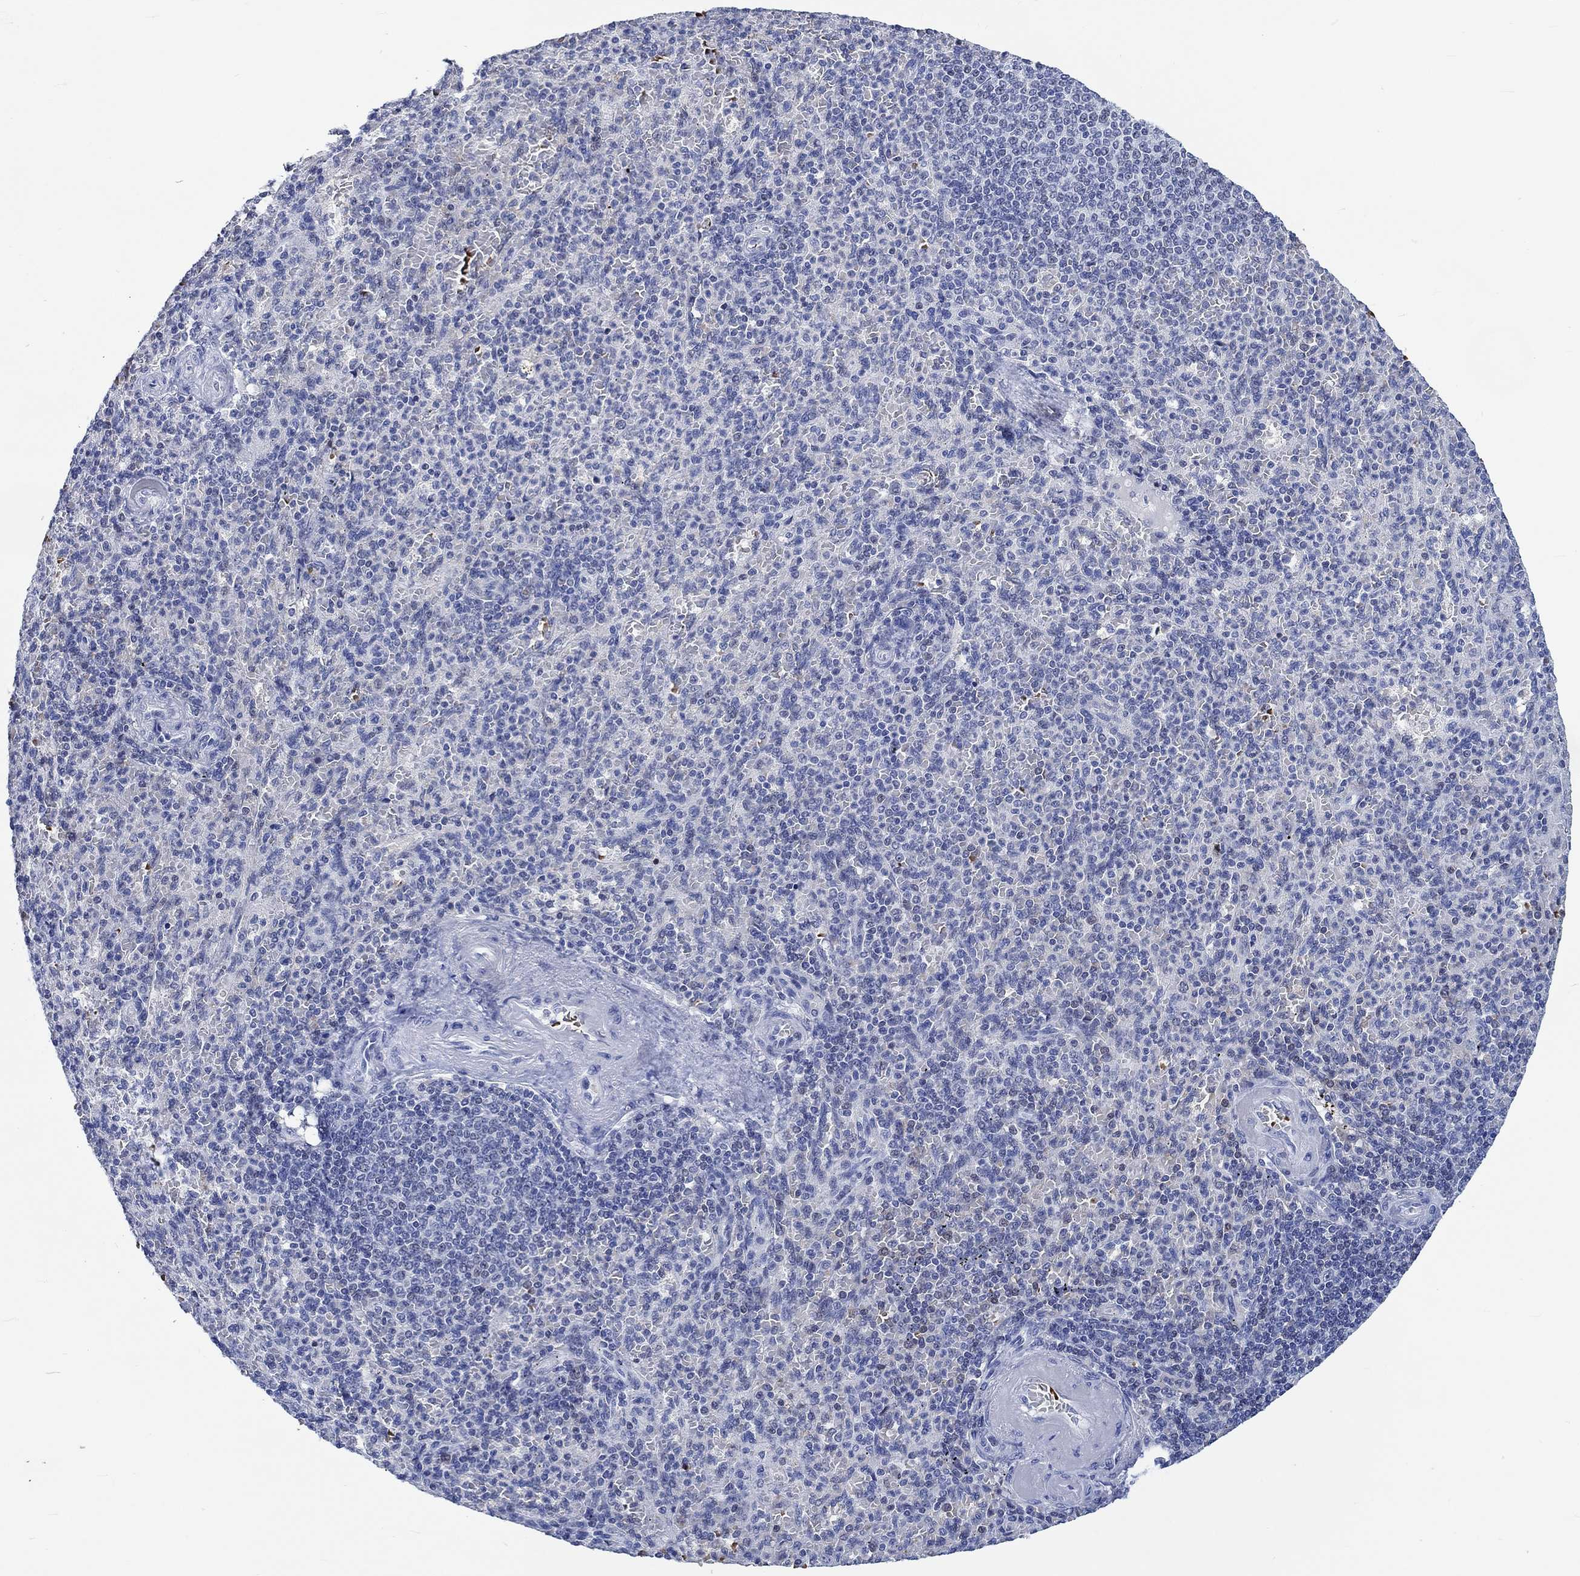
{"staining": {"intensity": "strong", "quantity": "<25%", "location": "nuclear"}, "tissue": "spleen", "cell_type": "Cells in red pulp", "image_type": "normal", "snomed": [{"axis": "morphology", "description": "Normal tissue, NOS"}, {"axis": "topography", "description": "Spleen"}], "caption": "This is a micrograph of immunohistochemistry staining of normal spleen, which shows strong positivity in the nuclear of cells in red pulp.", "gene": "ZNF446", "patient": {"sex": "female", "age": 74}}